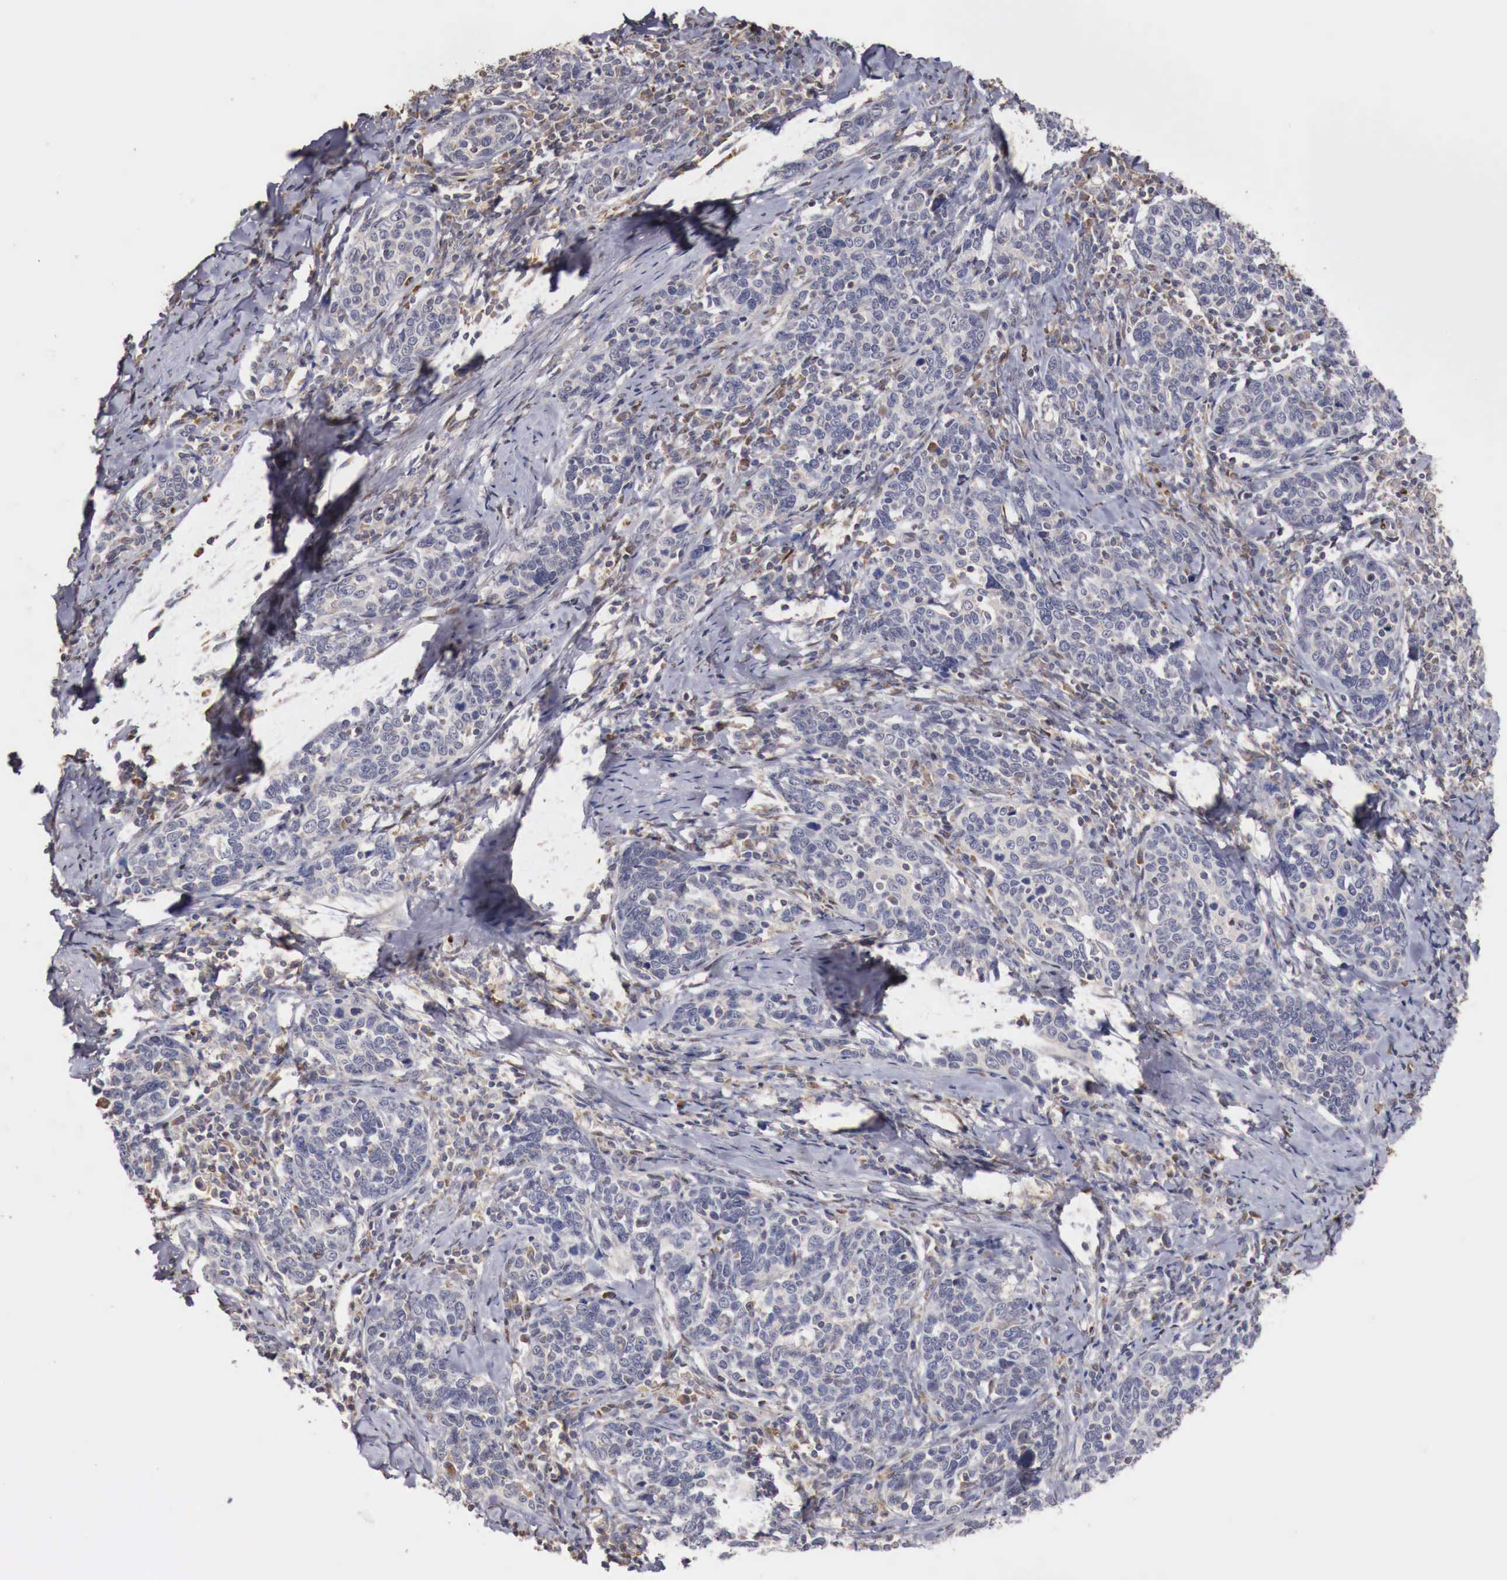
{"staining": {"intensity": "negative", "quantity": "none", "location": "none"}, "tissue": "cervical cancer", "cell_type": "Tumor cells", "image_type": "cancer", "snomed": [{"axis": "morphology", "description": "Squamous cell carcinoma, NOS"}, {"axis": "topography", "description": "Cervix"}], "caption": "IHC photomicrograph of neoplastic tissue: human squamous cell carcinoma (cervical) stained with DAB exhibits no significant protein expression in tumor cells.", "gene": "KHDRBS2", "patient": {"sex": "female", "age": 41}}